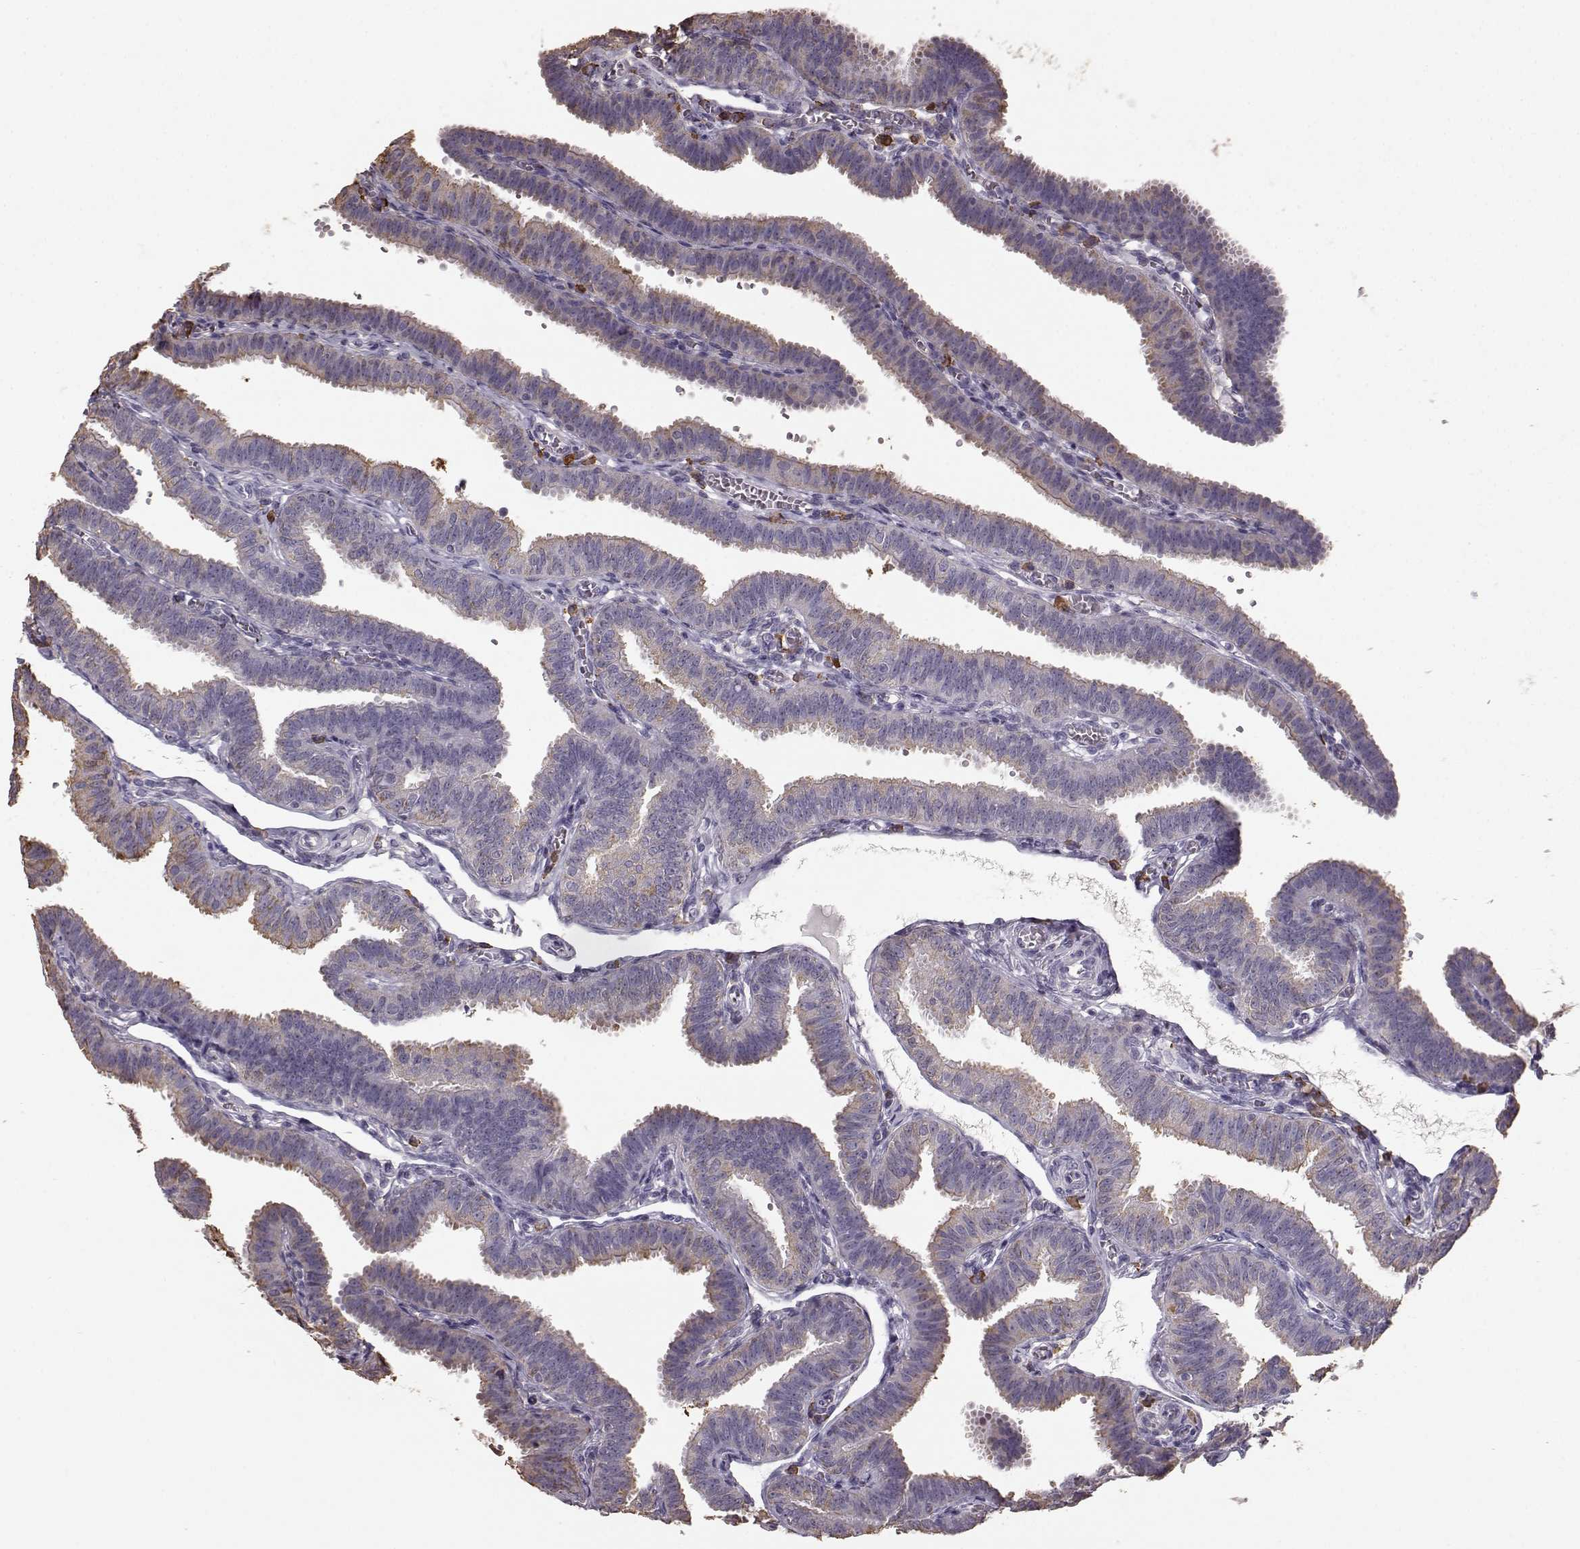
{"staining": {"intensity": "weak", "quantity": "<25%", "location": "cytoplasmic/membranous"}, "tissue": "fallopian tube", "cell_type": "Glandular cells", "image_type": "normal", "snomed": [{"axis": "morphology", "description": "Normal tissue, NOS"}, {"axis": "topography", "description": "Fallopian tube"}], "caption": "Histopathology image shows no significant protein staining in glandular cells of unremarkable fallopian tube. (DAB (3,3'-diaminobenzidine) immunohistochemistry visualized using brightfield microscopy, high magnification).", "gene": "GABRG3", "patient": {"sex": "female", "age": 25}}